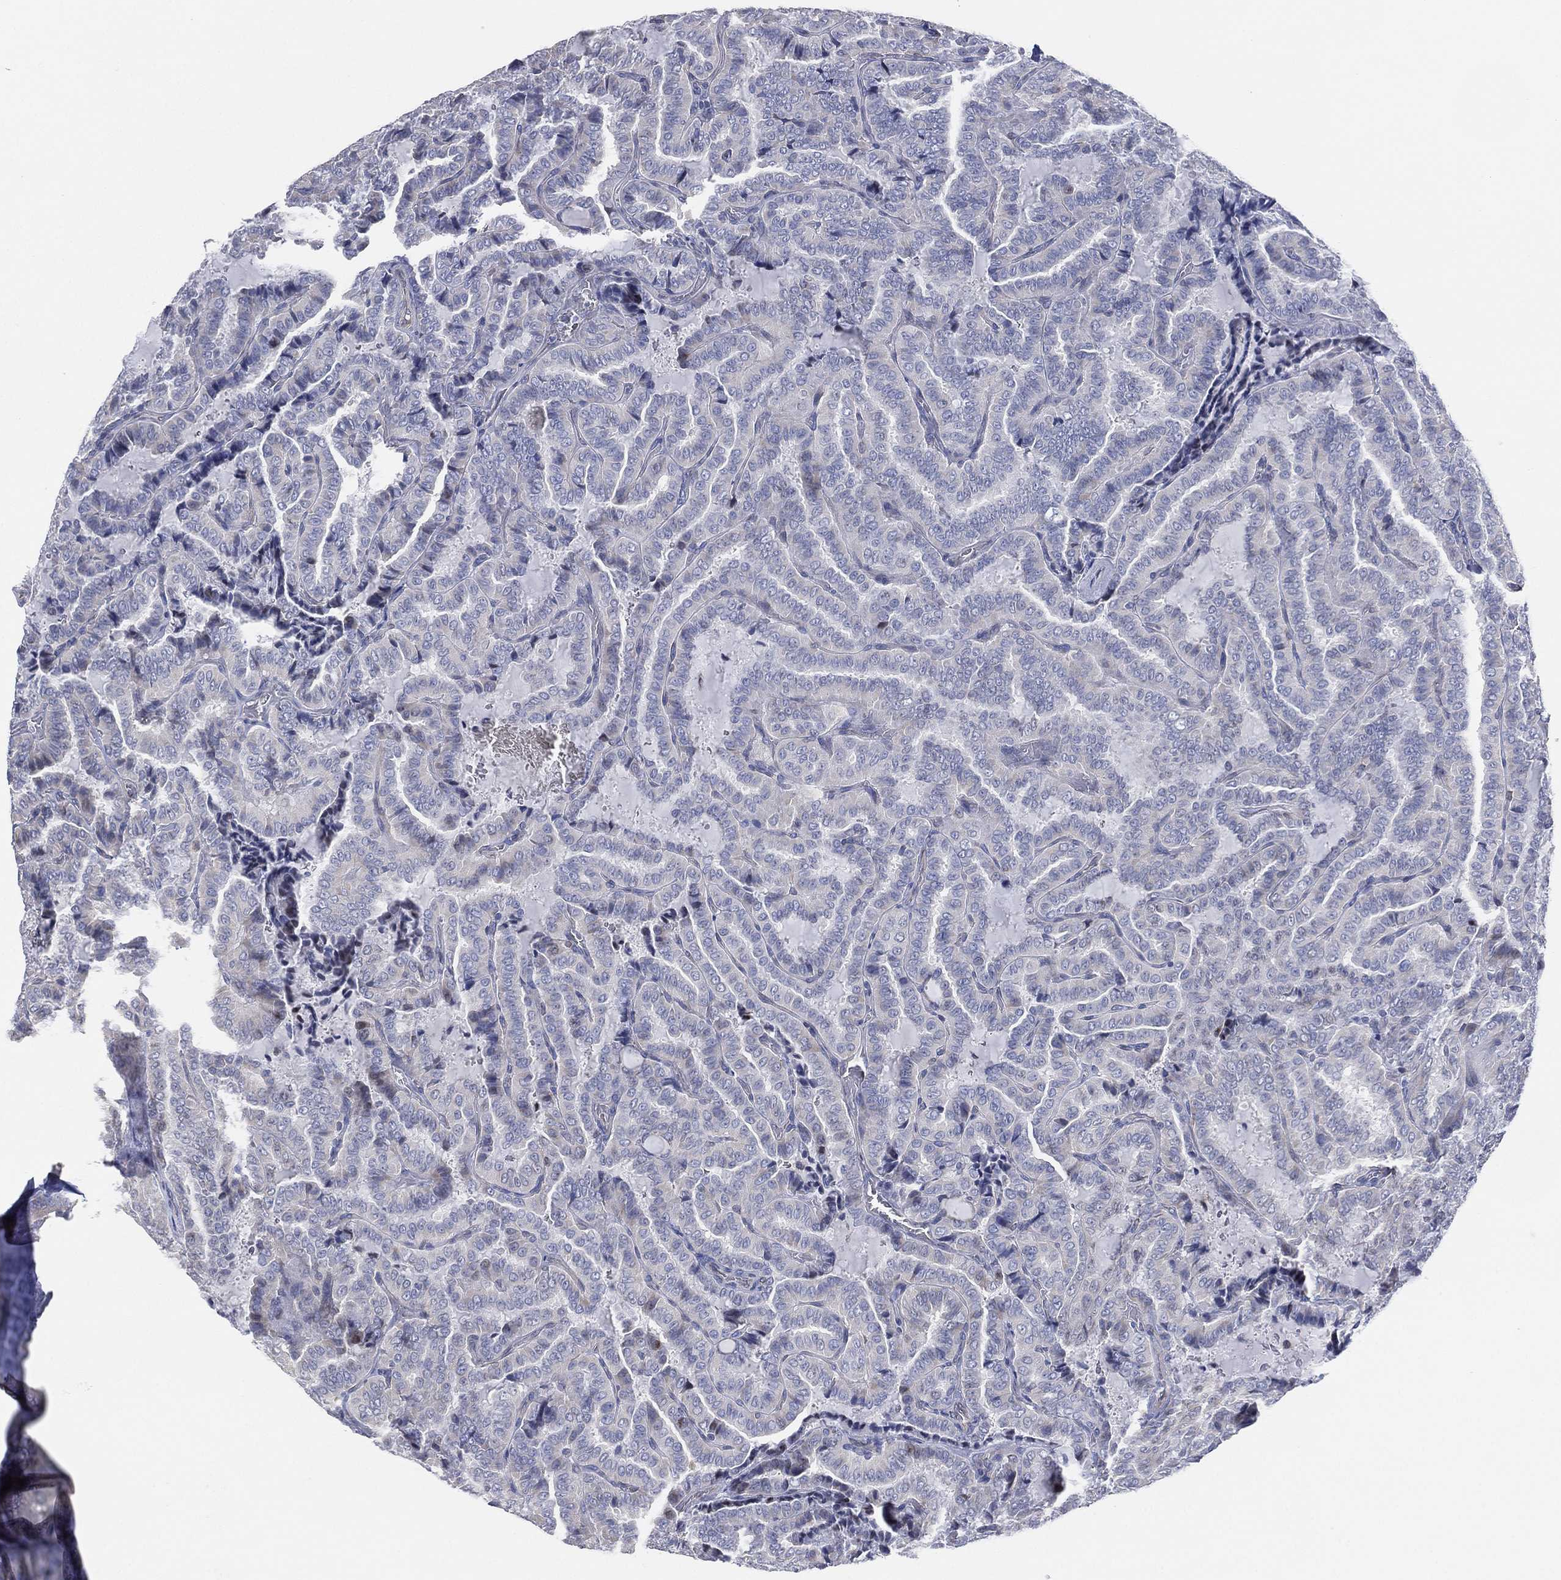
{"staining": {"intensity": "negative", "quantity": "none", "location": "none"}, "tissue": "thyroid cancer", "cell_type": "Tumor cells", "image_type": "cancer", "snomed": [{"axis": "morphology", "description": "Papillary adenocarcinoma, NOS"}, {"axis": "topography", "description": "Thyroid gland"}], "caption": "The photomicrograph reveals no staining of tumor cells in papillary adenocarcinoma (thyroid).", "gene": "CFTR", "patient": {"sex": "female", "age": 39}}